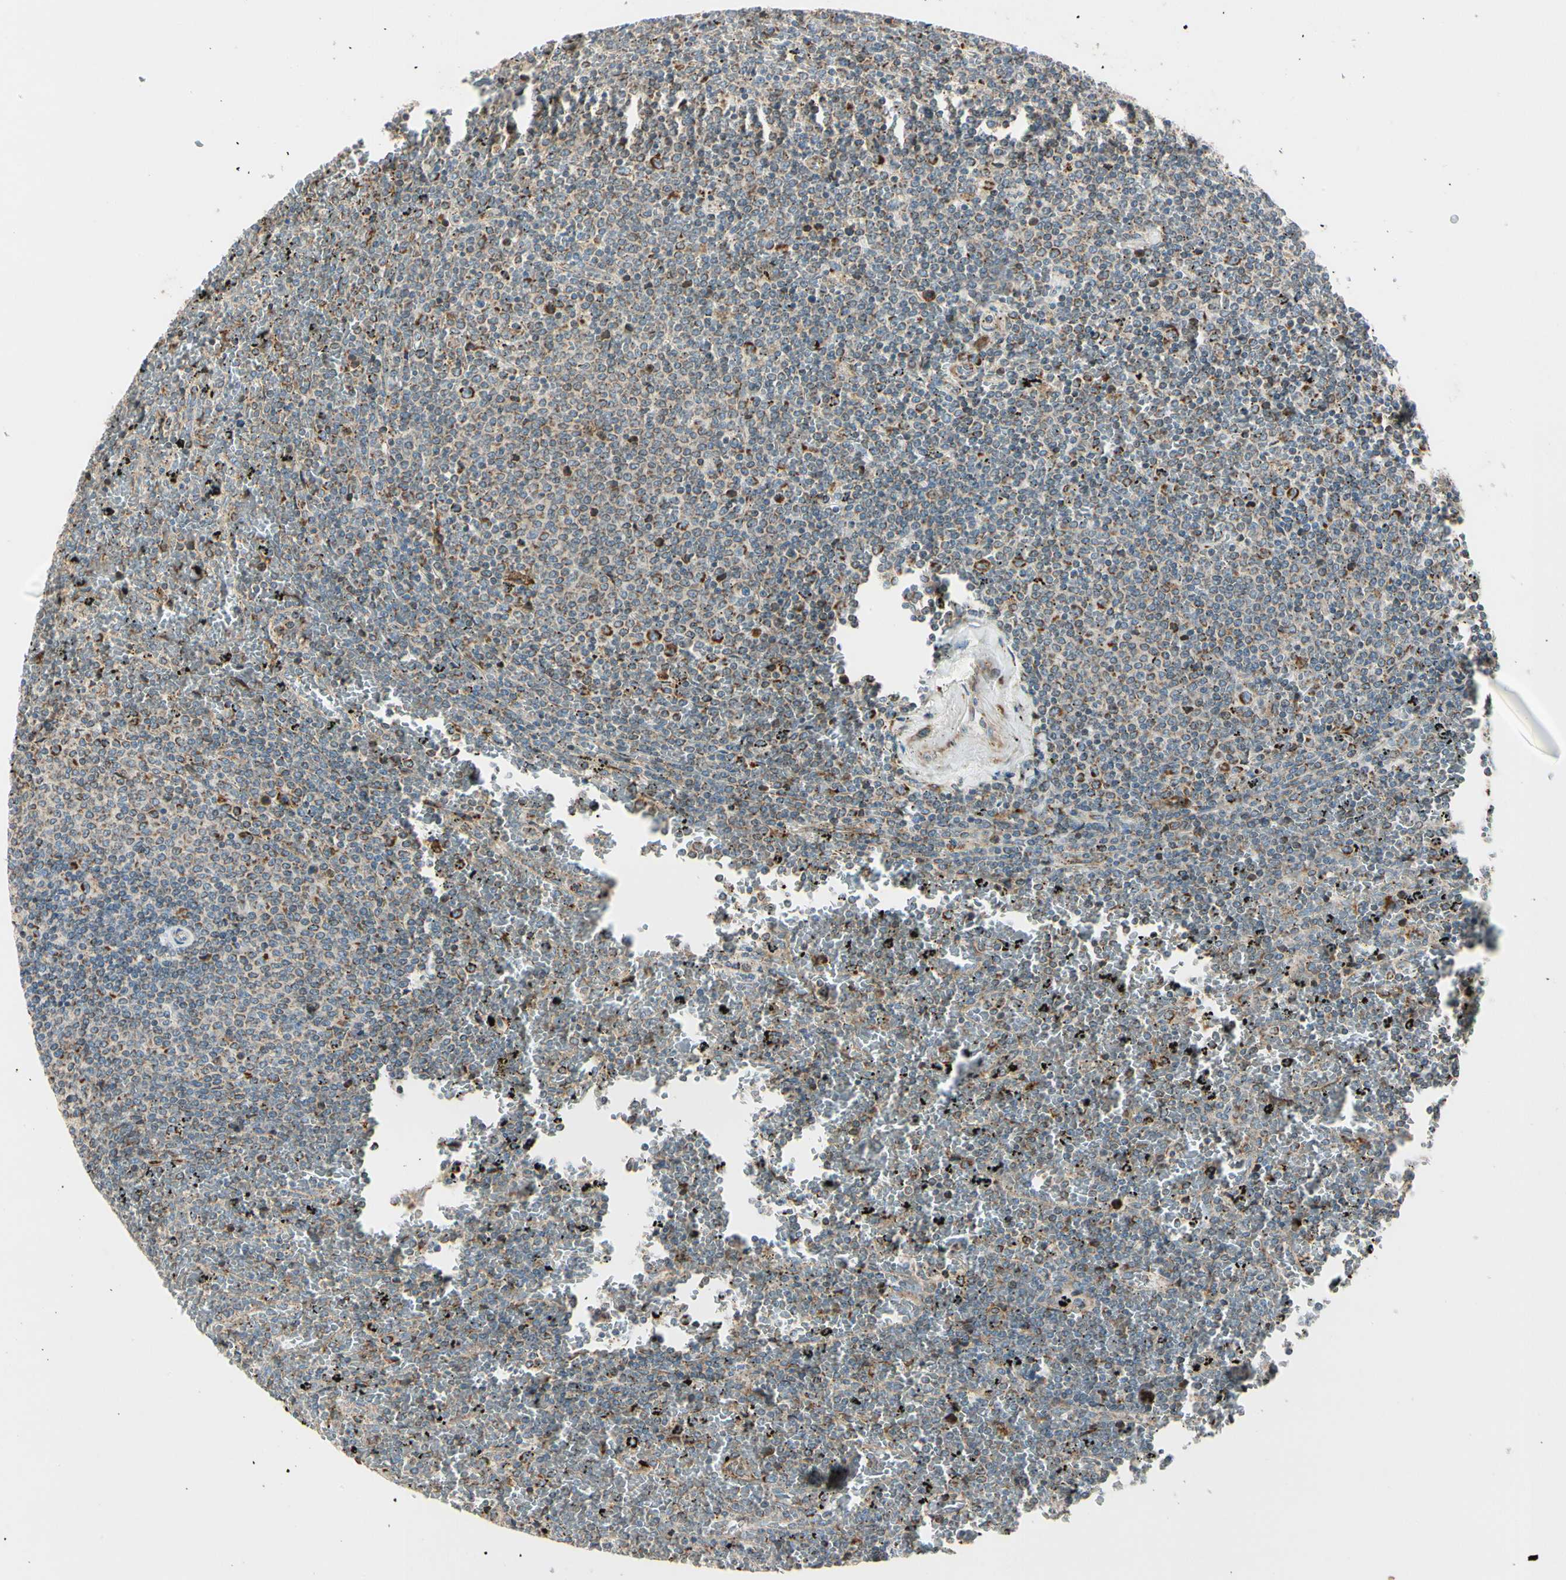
{"staining": {"intensity": "moderate", "quantity": "25%-75%", "location": "cytoplasmic/membranous"}, "tissue": "lymphoma", "cell_type": "Tumor cells", "image_type": "cancer", "snomed": [{"axis": "morphology", "description": "Malignant lymphoma, non-Hodgkin's type, Low grade"}, {"axis": "topography", "description": "Spleen"}], "caption": "The image displays staining of low-grade malignant lymphoma, non-Hodgkin's type, revealing moderate cytoplasmic/membranous protein positivity (brown color) within tumor cells.", "gene": "MRPL9", "patient": {"sex": "female", "age": 77}}